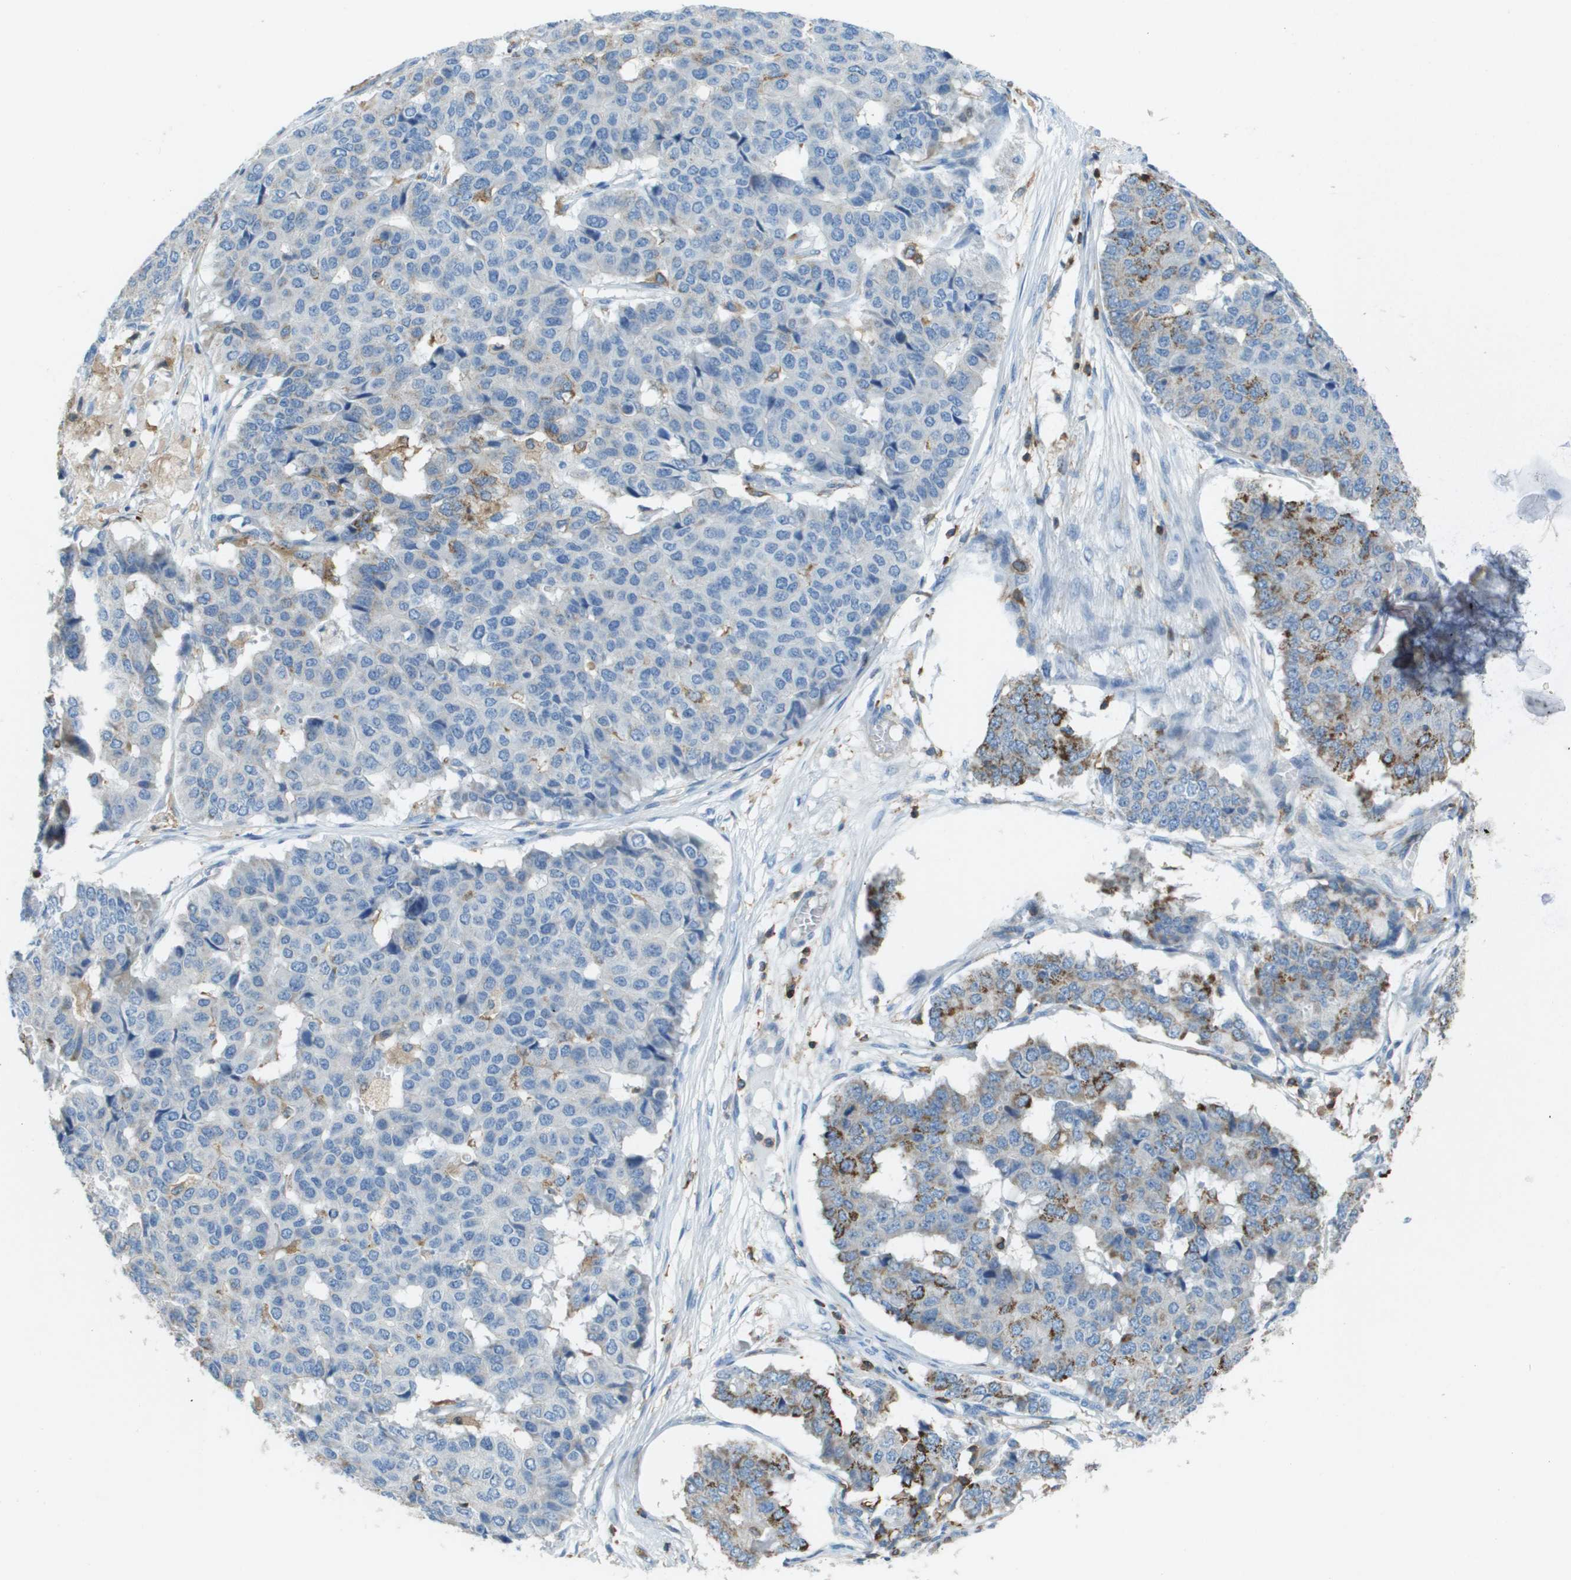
{"staining": {"intensity": "moderate", "quantity": "<25%", "location": "cytoplasmic/membranous"}, "tissue": "pancreatic cancer", "cell_type": "Tumor cells", "image_type": "cancer", "snomed": [{"axis": "morphology", "description": "Adenocarcinoma, NOS"}, {"axis": "topography", "description": "Pancreas"}], "caption": "Approximately <25% of tumor cells in pancreatic cancer display moderate cytoplasmic/membranous protein positivity as visualized by brown immunohistochemical staining.", "gene": "APBB1IP", "patient": {"sex": "male", "age": 50}}